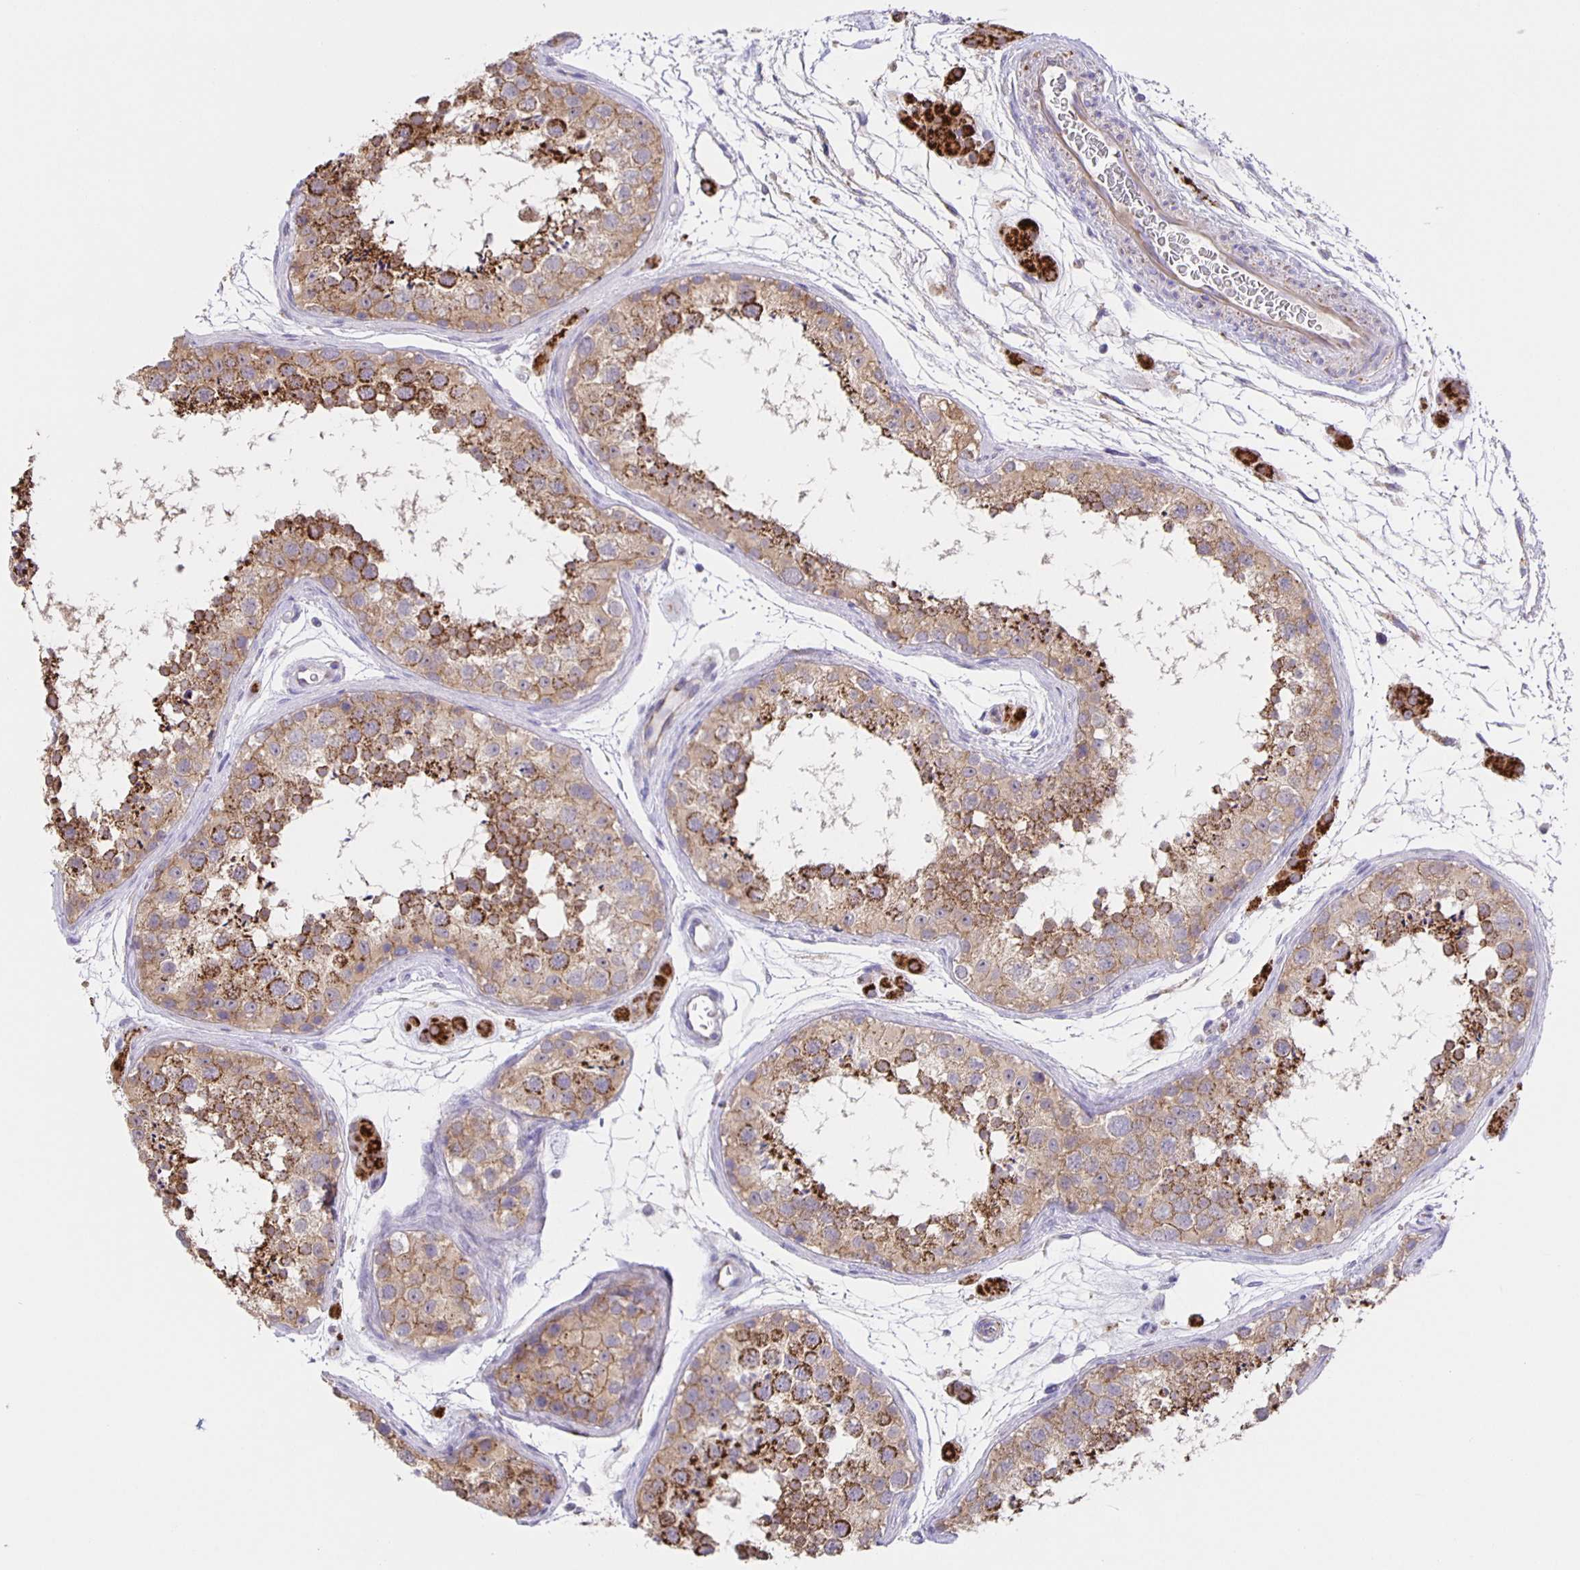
{"staining": {"intensity": "moderate", "quantity": ">75%", "location": "cytoplasmic/membranous"}, "tissue": "testis", "cell_type": "Cells in seminiferous ducts", "image_type": "normal", "snomed": [{"axis": "morphology", "description": "Normal tissue, NOS"}, {"axis": "topography", "description": "Testis"}], "caption": "Approximately >75% of cells in seminiferous ducts in unremarkable testis exhibit moderate cytoplasmic/membranous protein expression as visualized by brown immunohistochemical staining.", "gene": "JMJD4", "patient": {"sex": "male", "age": 41}}